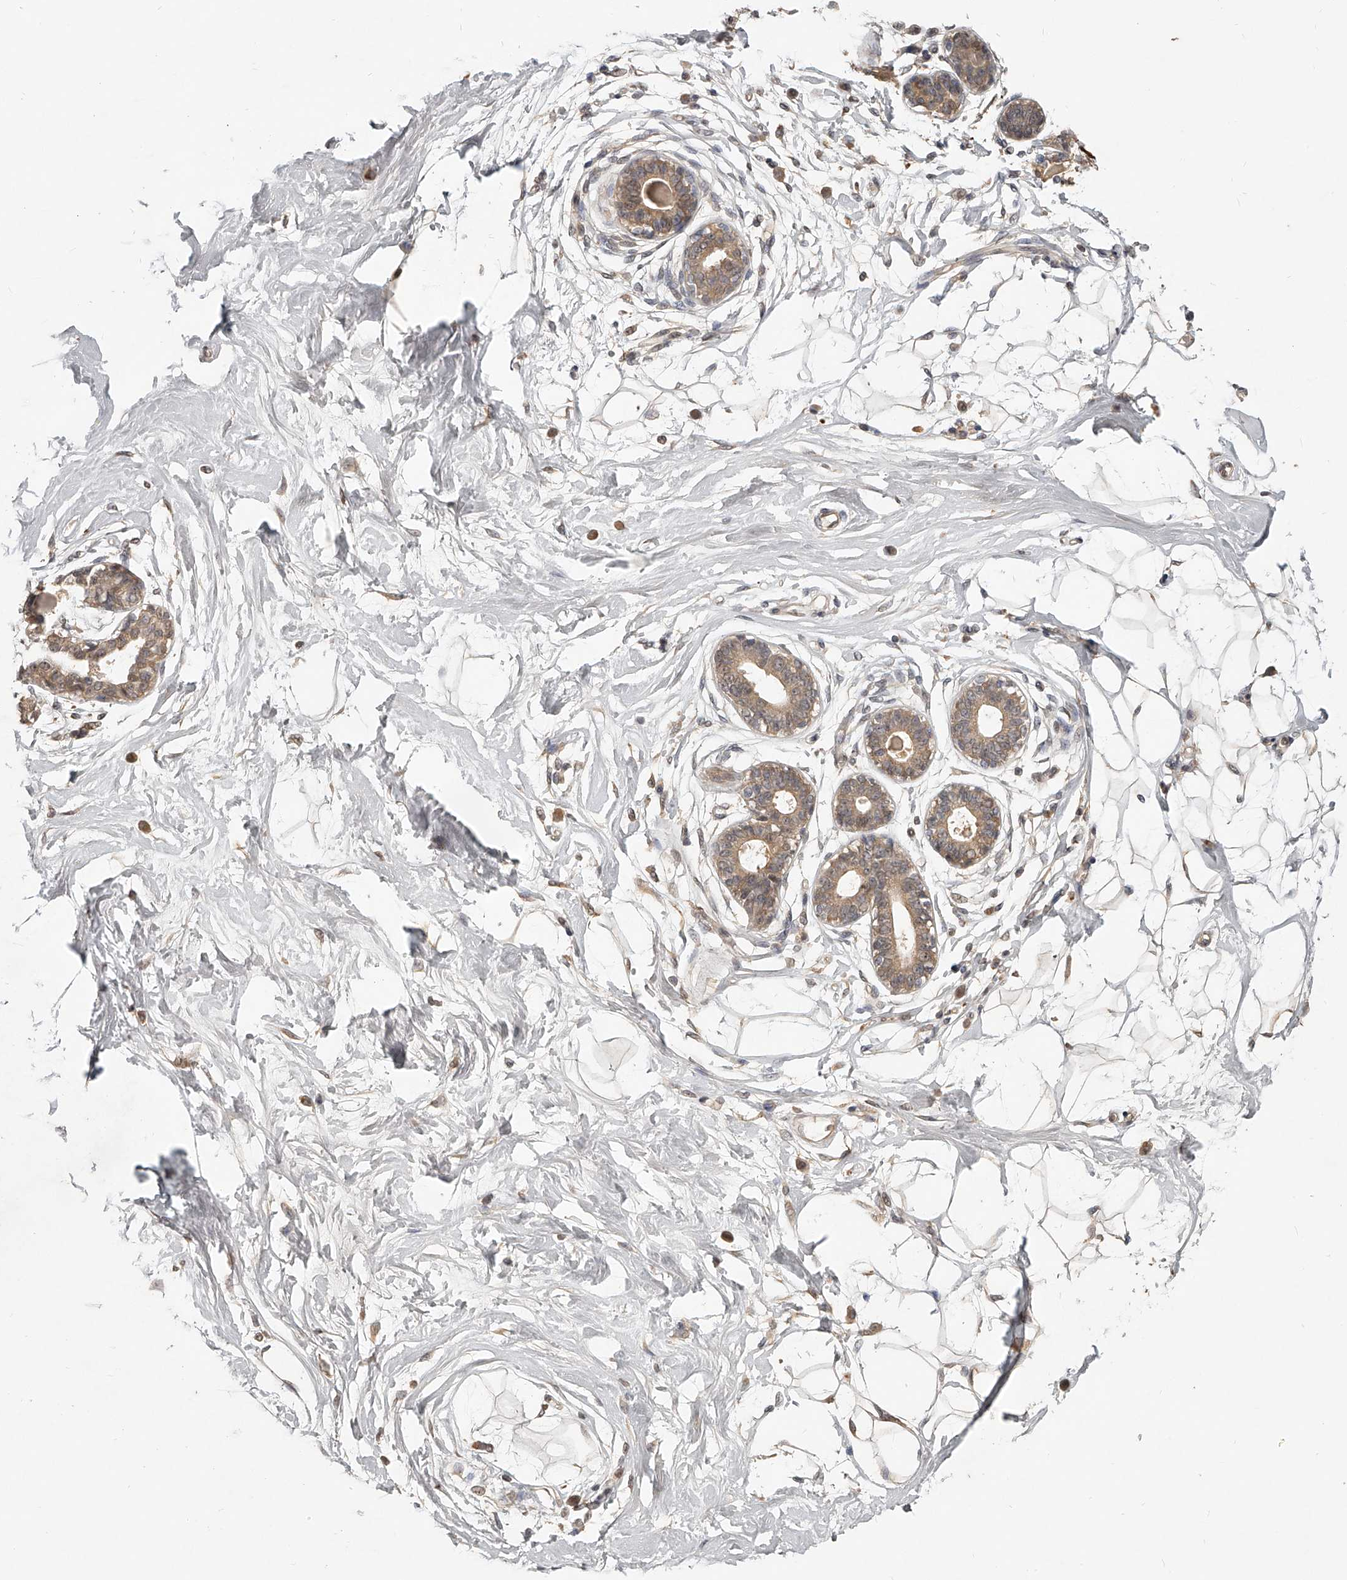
{"staining": {"intensity": "weak", "quantity": "25%-75%", "location": "cytoplasmic/membranous"}, "tissue": "breast", "cell_type": "Adipocytes", "image_type": "normal", "snomed": [{"axis": "morphology", "description": "Normal tissue, NOS"}, {"axis": "topography", "description": "Breast"}], "caption": "Breast stained with IHC shows weak cytoplasmic/membranous positivity in about 25%-75% of adipocytes. (Stains: DAB in brown, nuclei in blue, Microscopy: brightfield microscopy at high magnification).", "gene": "SLC37A1", "patient": {"sex": "female", "age": 45}}